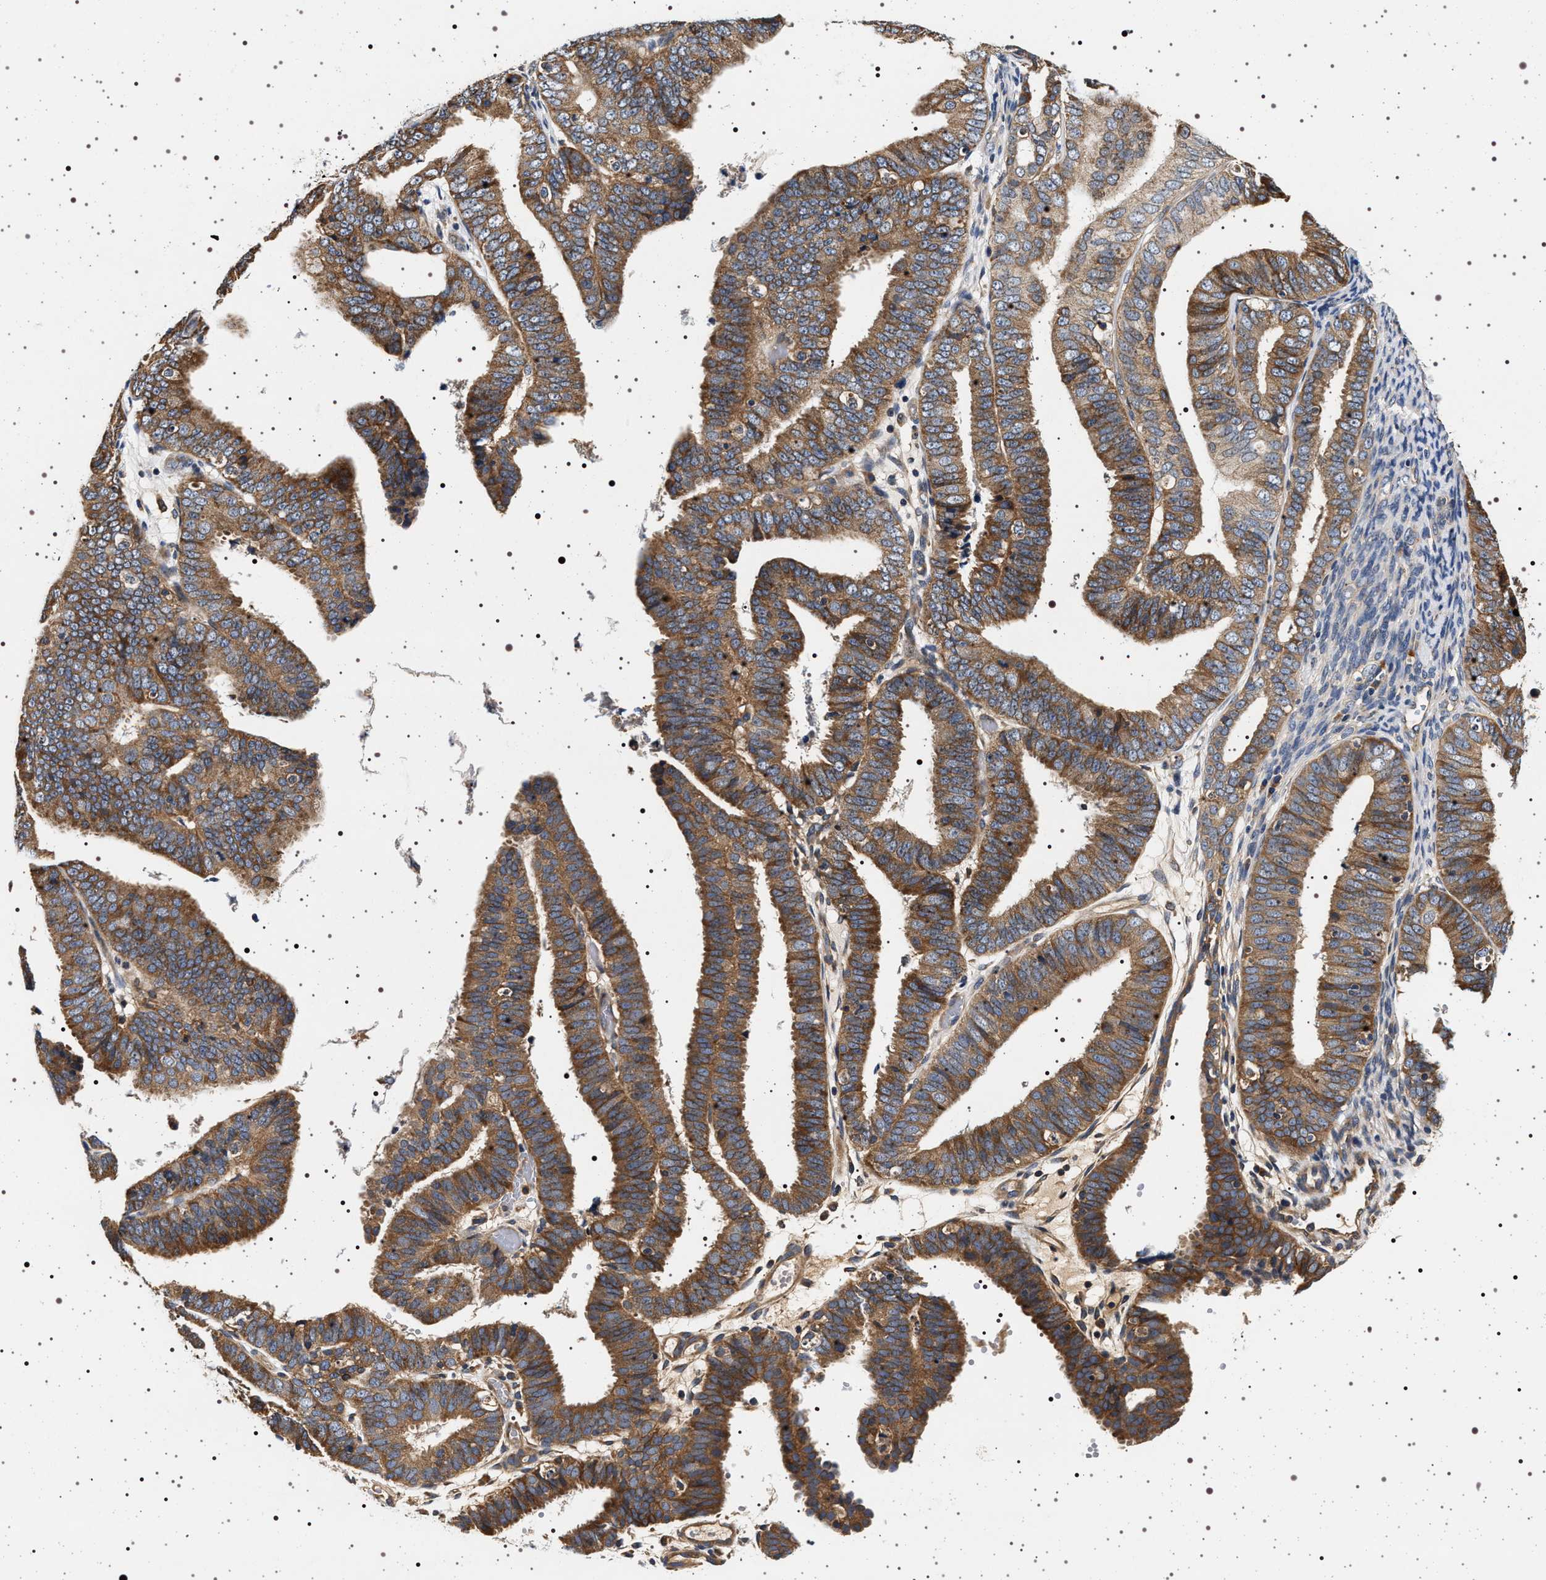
{"staining": {"intensity": "moderate", "quantity": ">75%", "location": "cytoplasmic/membranous"}, "tissue": "endometrial cancer", "cell_type": "Tumor cells", "image_type": "cancer", "snomed": [{"axis": "morphology", "description": "Adenocarcinoma, NOS"}, {"axis": "topography", "description": "Endometrium"}], "caption": "The histopathology image reveals a brown stain indicating the presence of a protein in the cytoplasmic/membranous of tumor cells in endometrial cancer (adenocarcinoma).", "gene": "DCBLD2", "patient": {"sex": "female", "age": 63}}